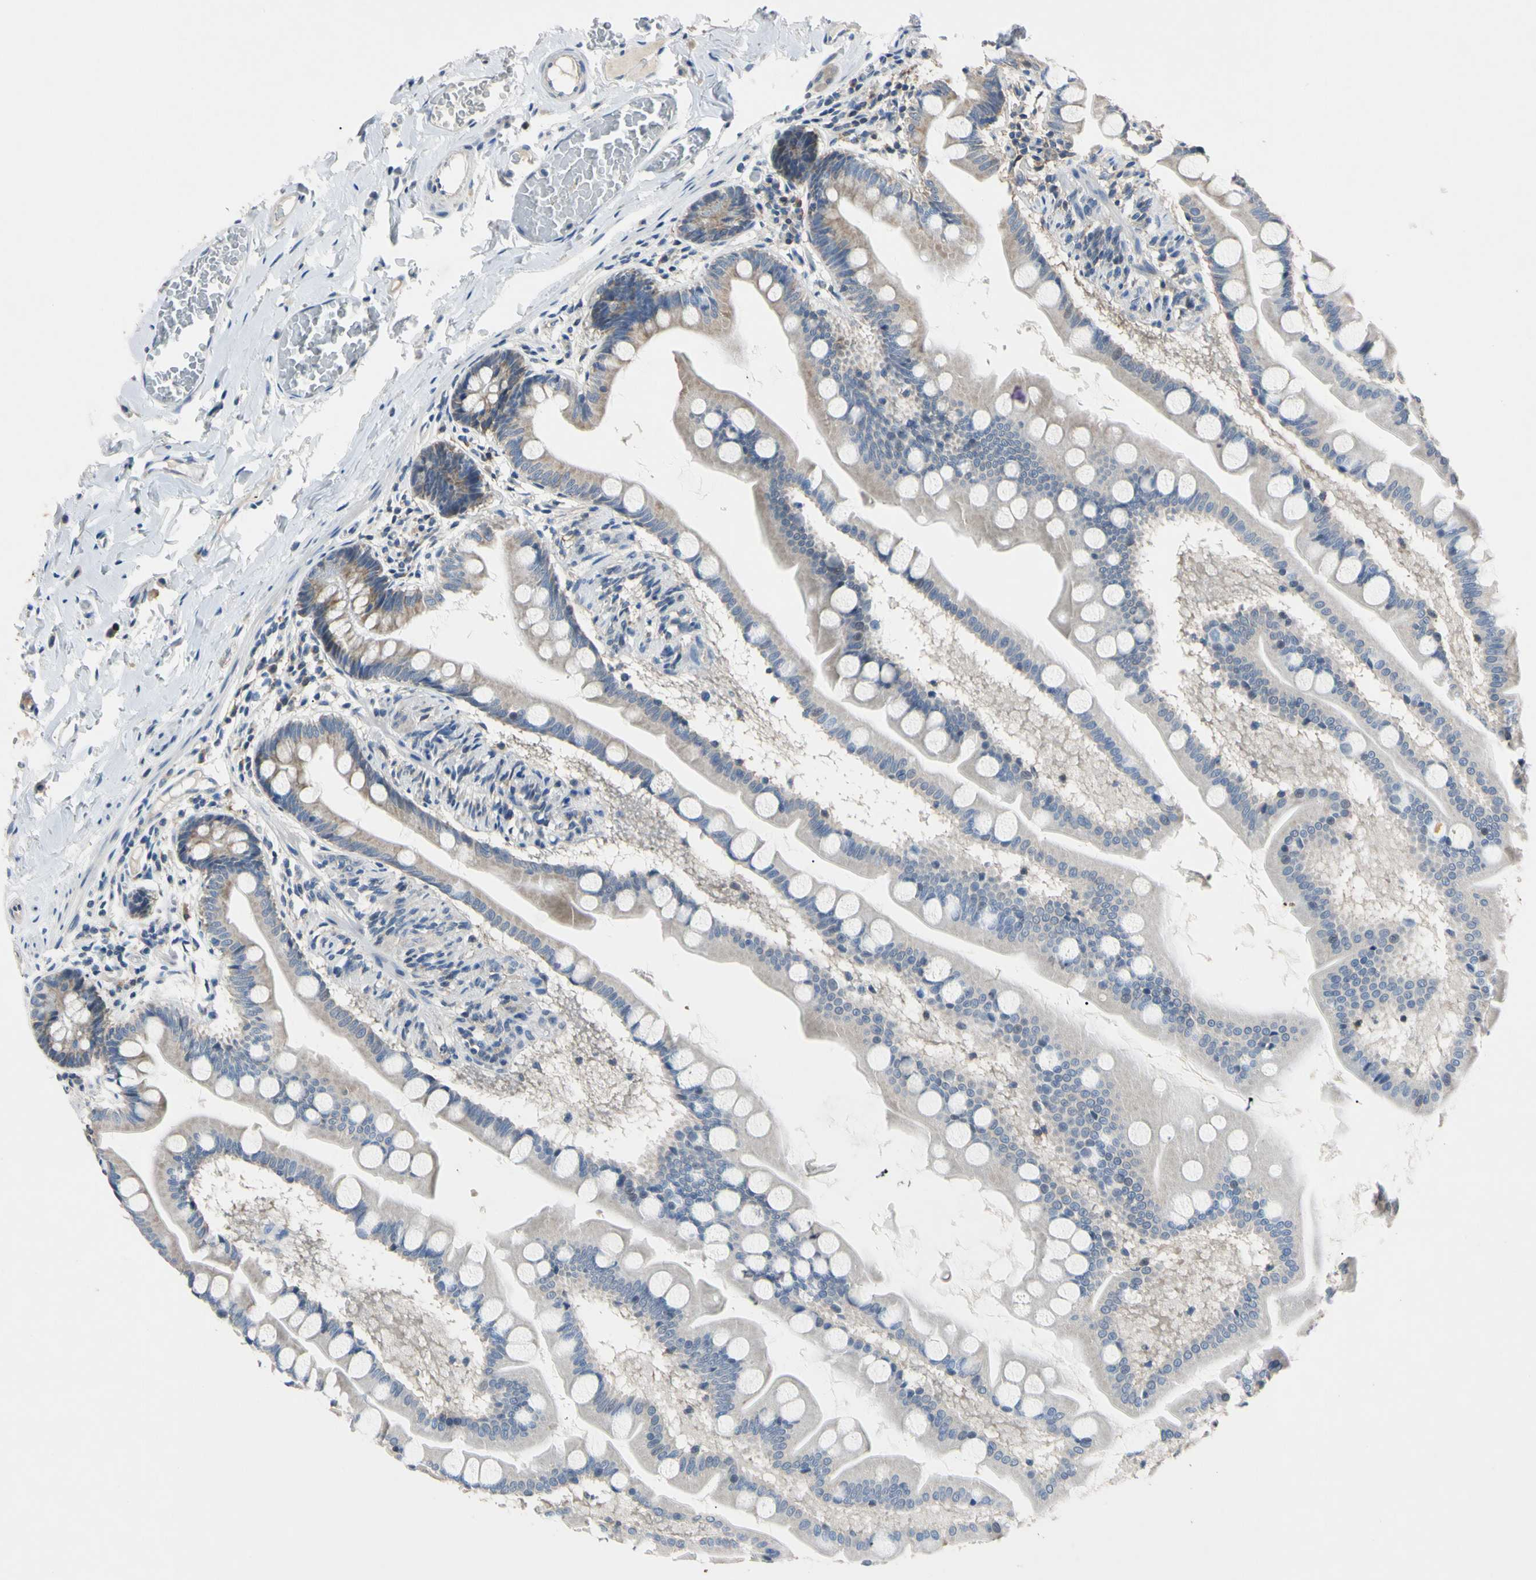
{"staining": {"intensity": "moderate", "quantity": "<25%", "location": "cytoplasmic/membranous"}, "tissue": "small intestine", "cell_type": "Glandular cells", "image_type": "normal", "snomed": [{"axis": "morphology", "description": "Normal tissue, NOS"}, {"axis": "topography", "description": "Small intestine"}], "caption": "Immunohistochemical staining of benign small intestine reveals <25% levels of moderate cytoplasmic/membranous protein expression in about <25% of glandular cells.", "gene": "PNKD", "patient": {"sex": "male", "age": 41}}